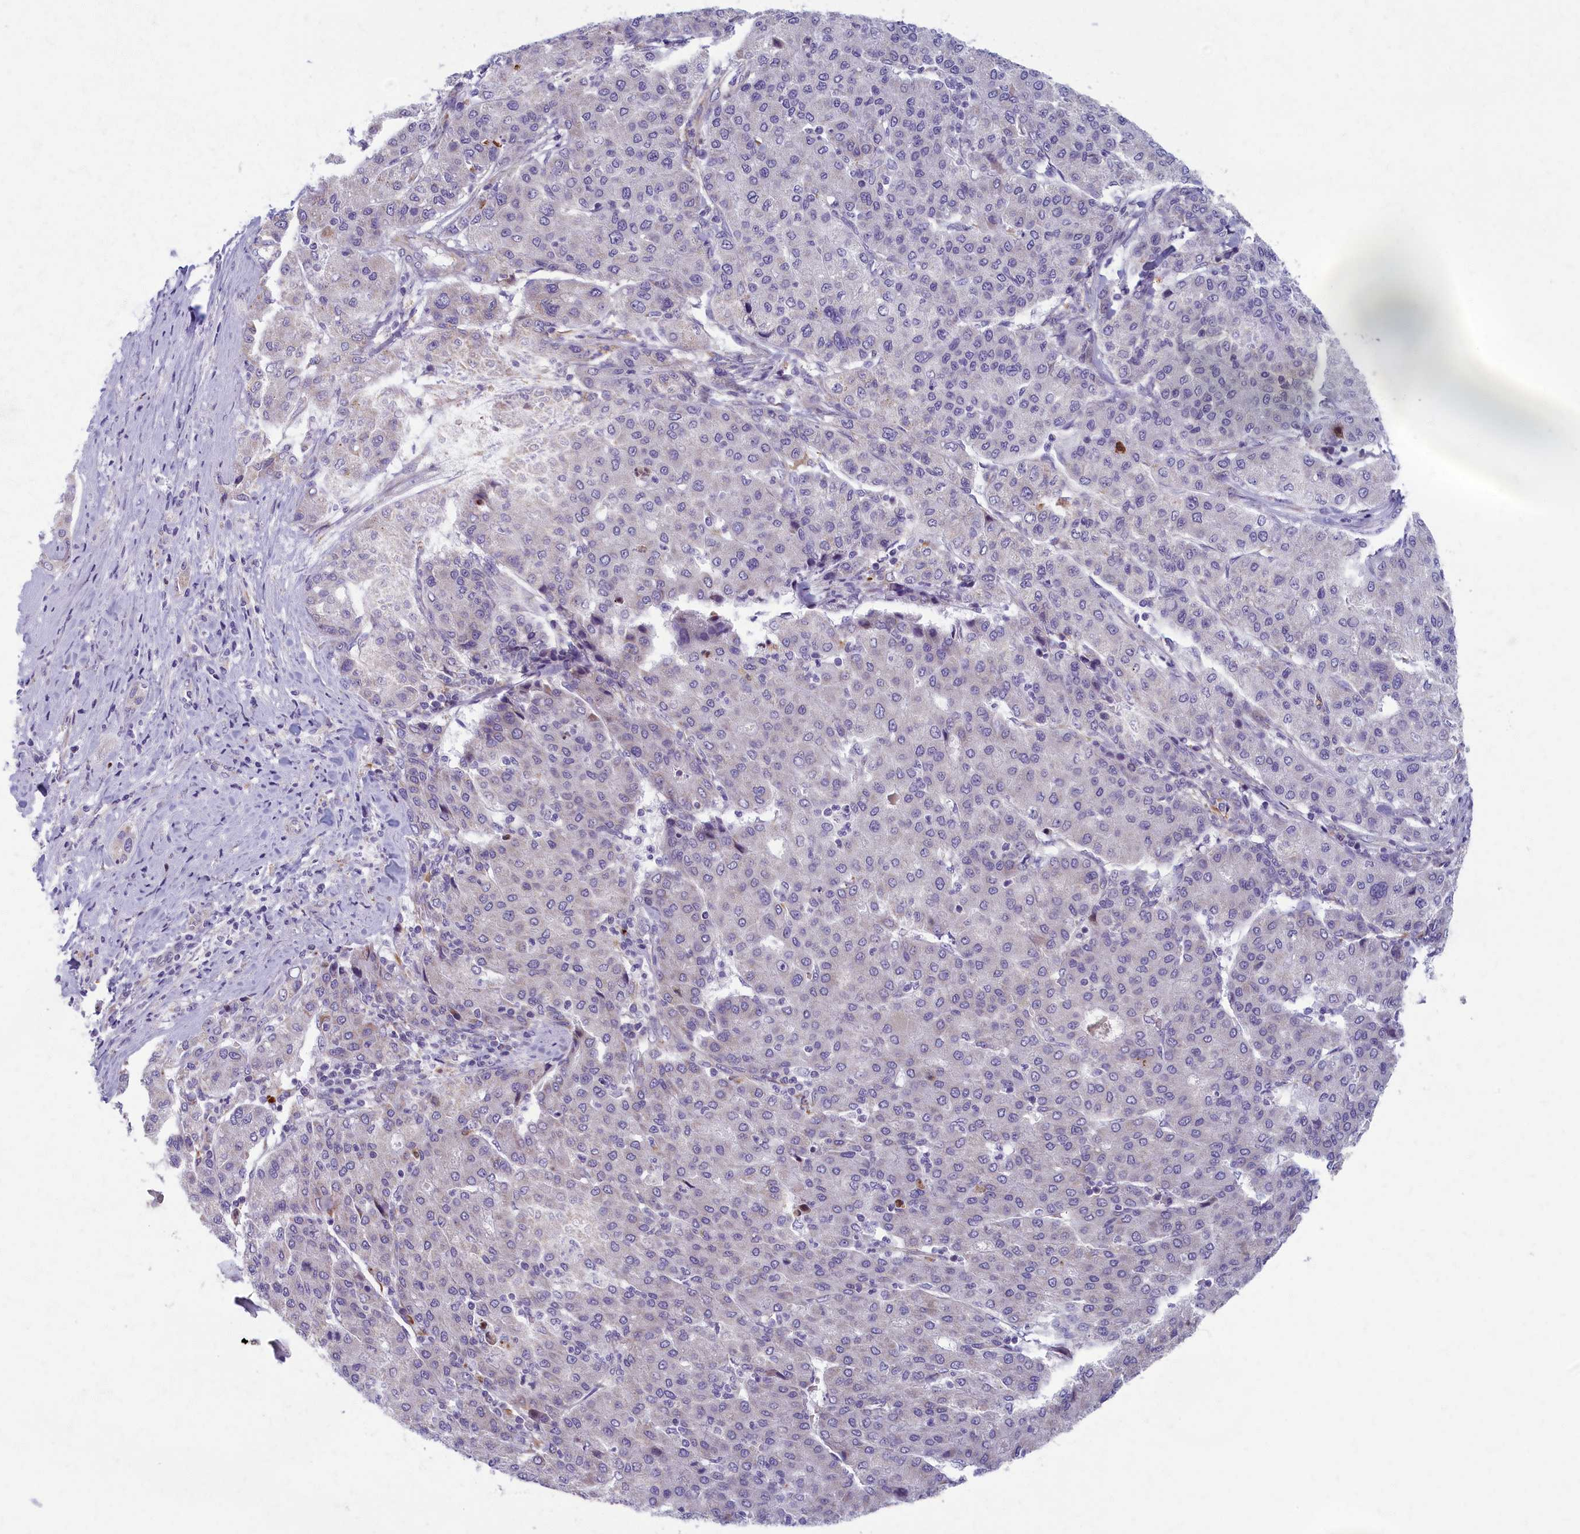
{"staining": {"intensity": "negative", "quantity": "none", "location": "none"}, "tissue": "liver cancer", "cell_type": "Tumor cells", "image_type": "cancer", "snomed": [{"axis": "morphology", "description": "Carcinoma, Hepatocellular, NOS"}, {"axis": "topography", "description": "Liver"}], "caption": "IHC image of neoplastic tissue: hepatocellular carcinoma (liver) stained with DAB exhibits no significant protein positivity in tumor cells. The staining is performed using DAB brown chromogen with nuclei counter-stained in using hematoxylin.", "gene": "MRPS25", "patient": {"sex": "male", "age": 65}}